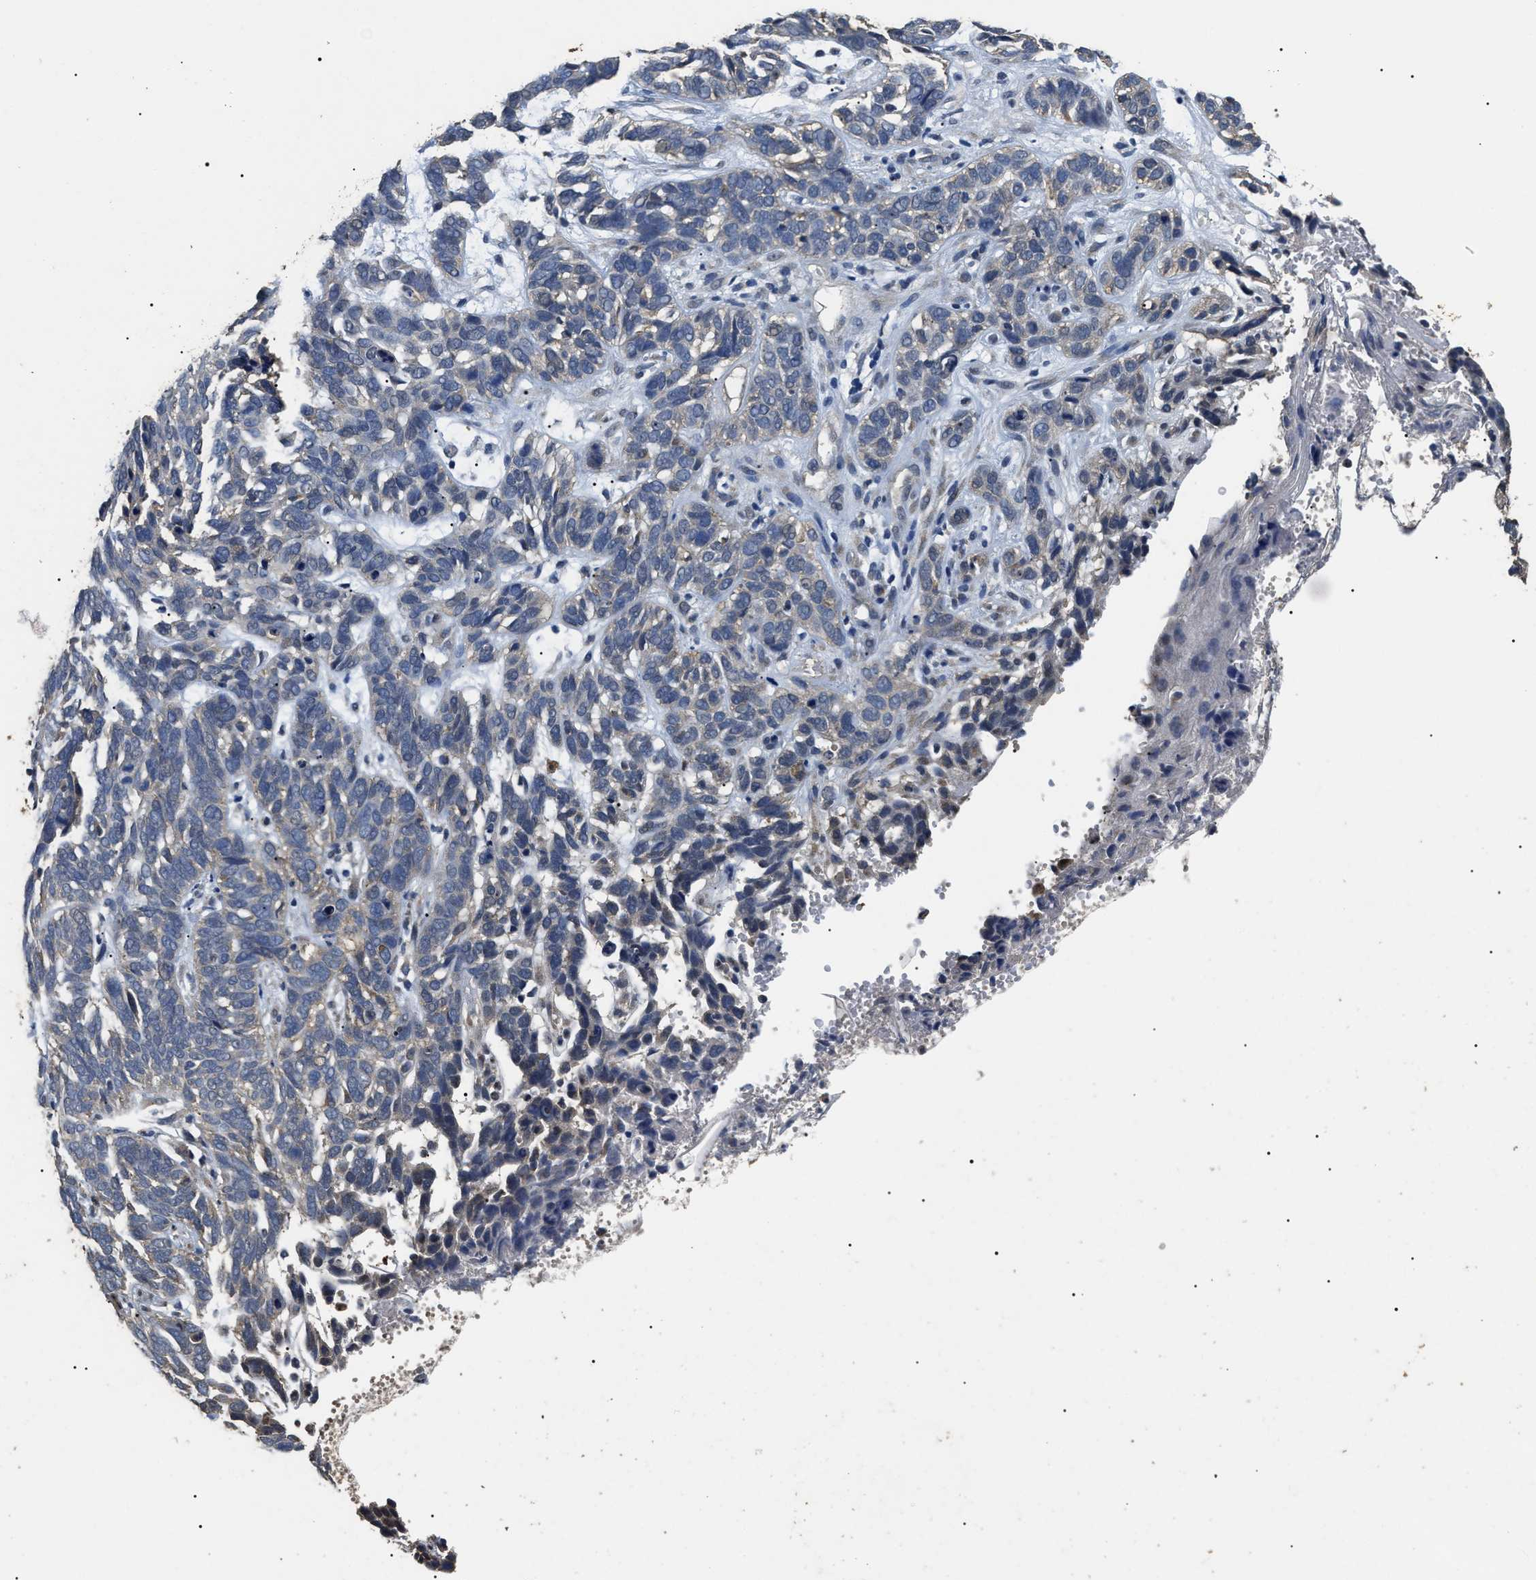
{"staining": {"intensity": "negative", "quantity": "none", "location": "none"}, "tissue": "skin cancer", "cell_type": "Tumor cells", "image_type": "cancer", "snomed": [{"axis": "morphology", "description": "Basal cell carcinoma"}, {"axis": "topography", "description": "Skin"}], "caption": "IHC of human skin cancer displays no positivity in tumor cells. (DAB (3,3'-diaminobenzidine) IHC with hematoxylin counter stain).", "gene": "PSMD8", "patient": {"sex": "male", "age": 87}}